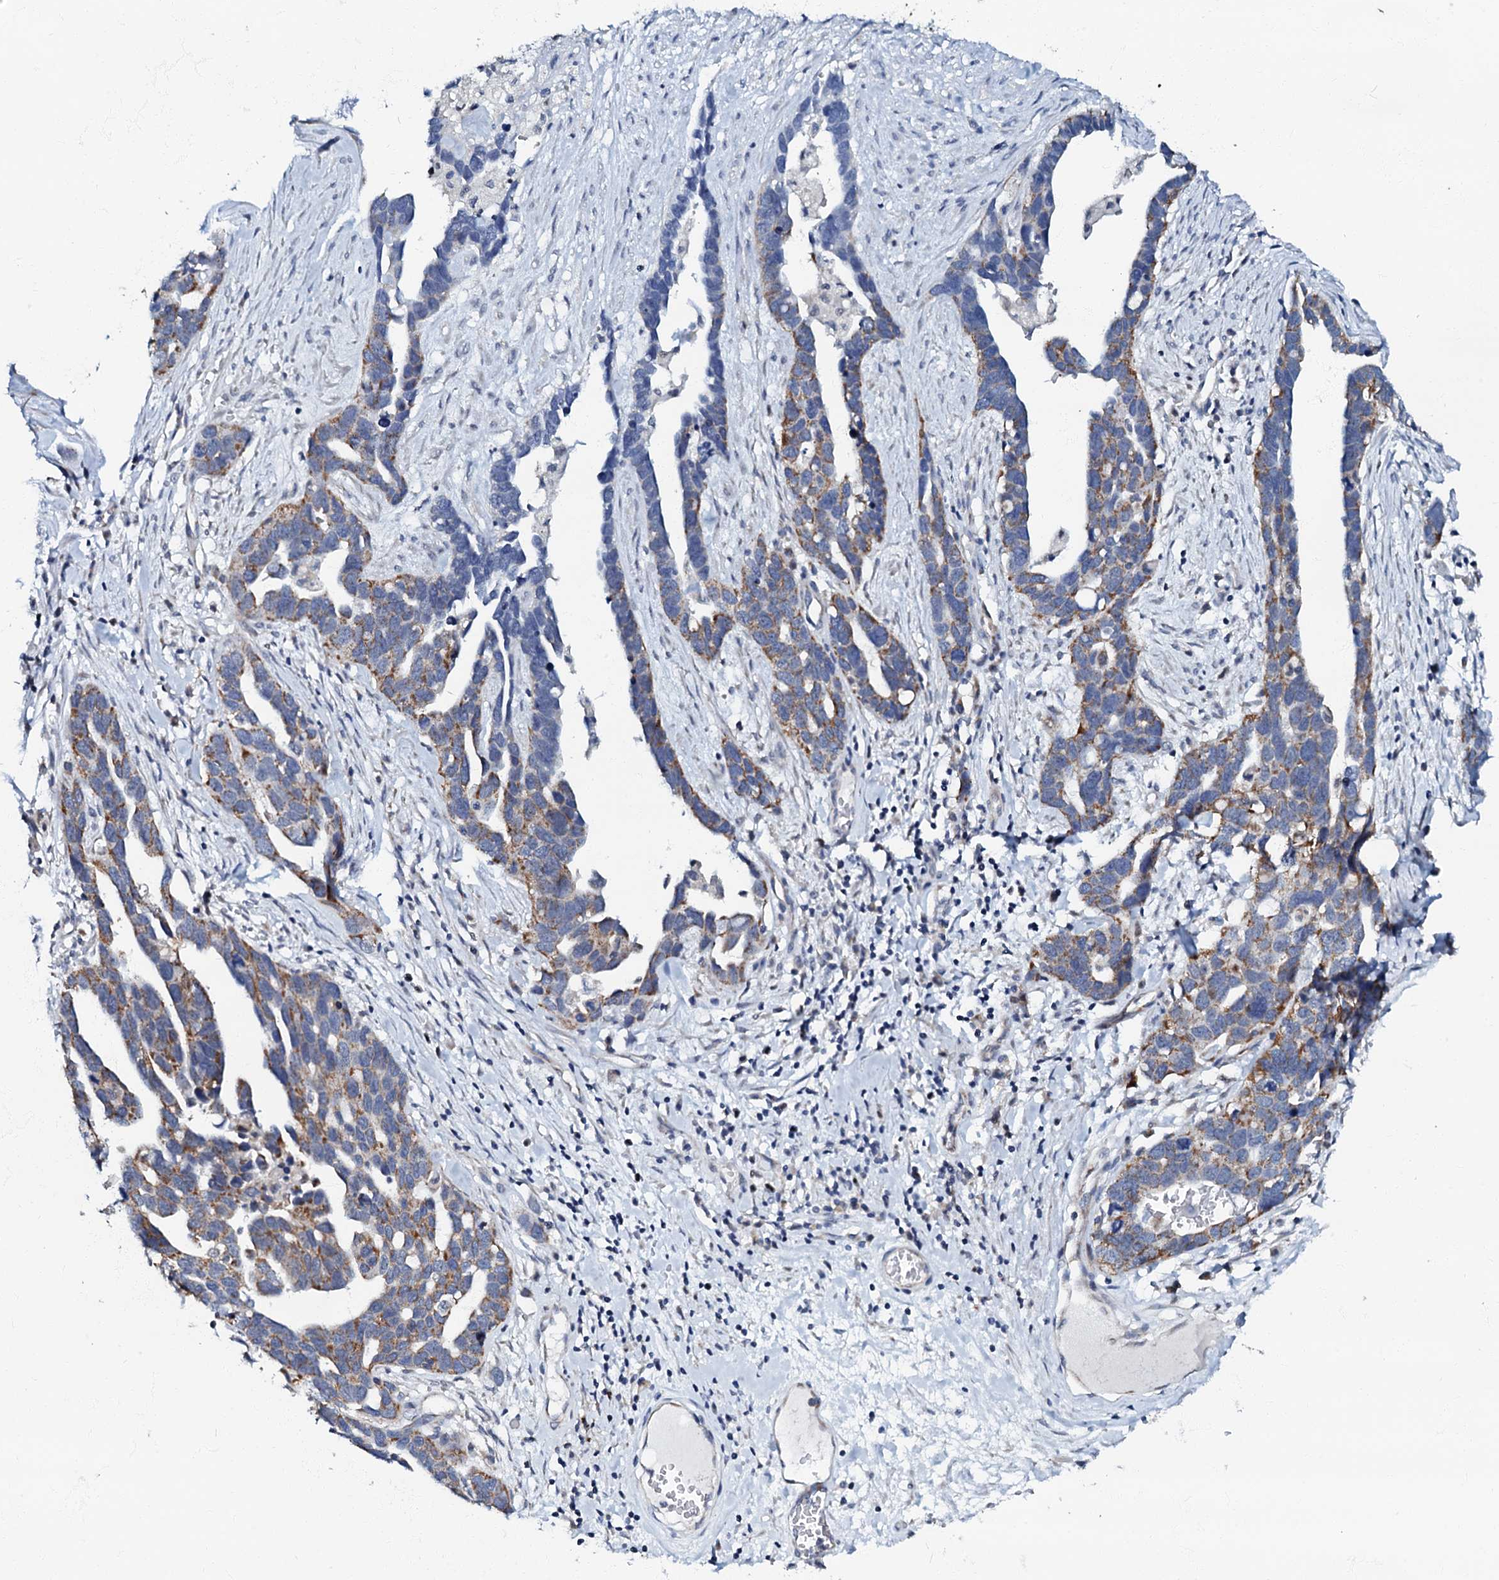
{"staining": {"intensity": "moderate", "quantity": "25%-75%", "location": "cytoplasmic/membranous"}, "tissue": "ovarian cancer", "cell_type": "Tumor cells", "image_type": "cancer", "snomed": [{"axis": "morphology", "description": "Cystadenocarcinoma, serous, NOS"}, {"axis": "topography", "description": "Ovary"}], "caption": "A high-resolution micrograph shows immunohistochemistry staining of ovarian cancer (serous cystadenocarcinoma), which demonstrates moderate cytoplasmic/membranous positivity in about 25%-75% of tumor cells.", "gene": "MRPL51", "patient": {"sex": "female", "age": 54}}